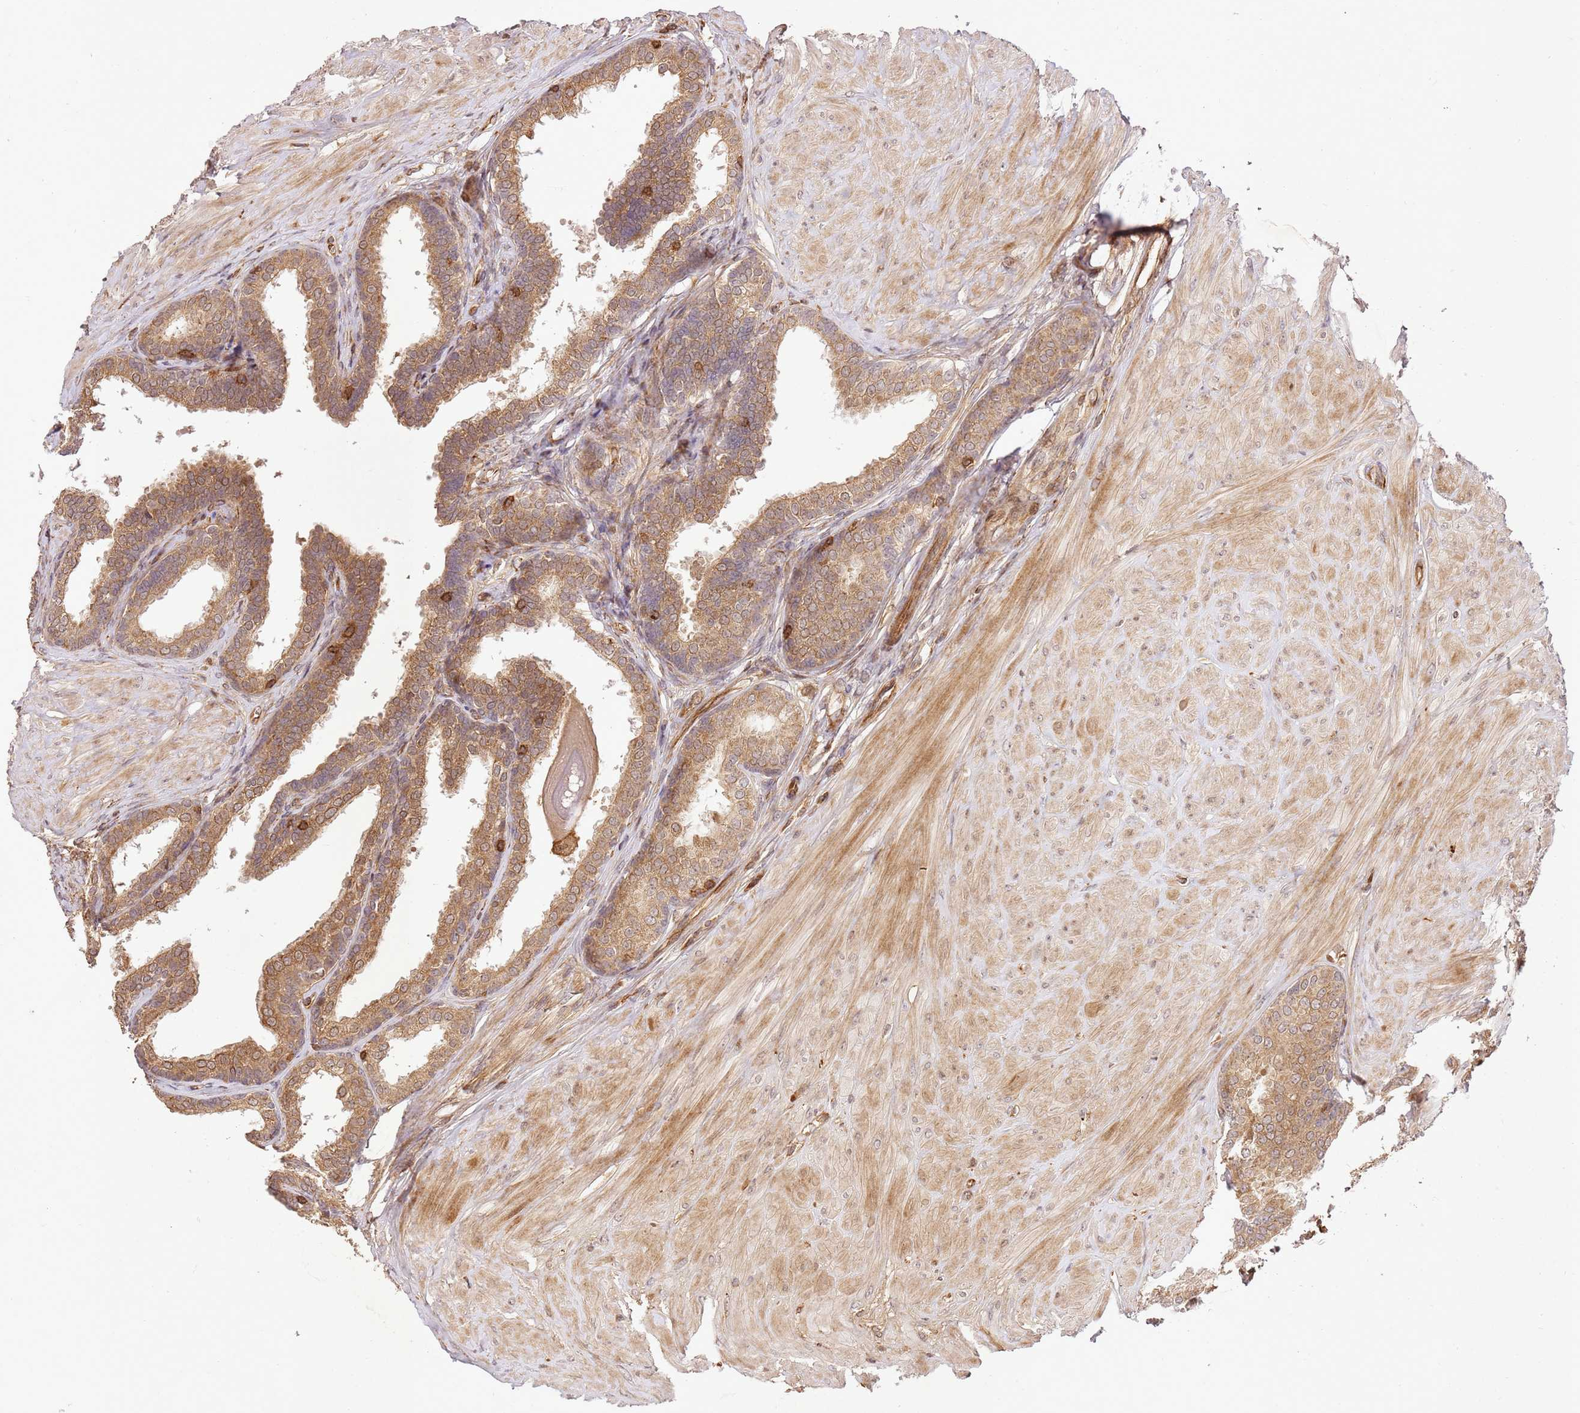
{"staining": {"intensity": "moderate", "quantity": ">75%", "location": "cytoplasmic/membranous"}, "tissue": "prostate cancer", "cell_type": "Tumor cells", "image_type": "cancer", "snomed": [{"axis": "morphology", "description": "Adenocarcinoma, High grade"}, {"axis": "topography", "description": "Prostate"}], "caption": "Prostate cancer tissue reveals moderate cytoplasmic/membranous expression in approximately >75% of tumor cells (DAB IHC with brightfield microscopy, high magnification).", "gene": "KATNAL2", "patient": {"sex": "male", "age": 62}}